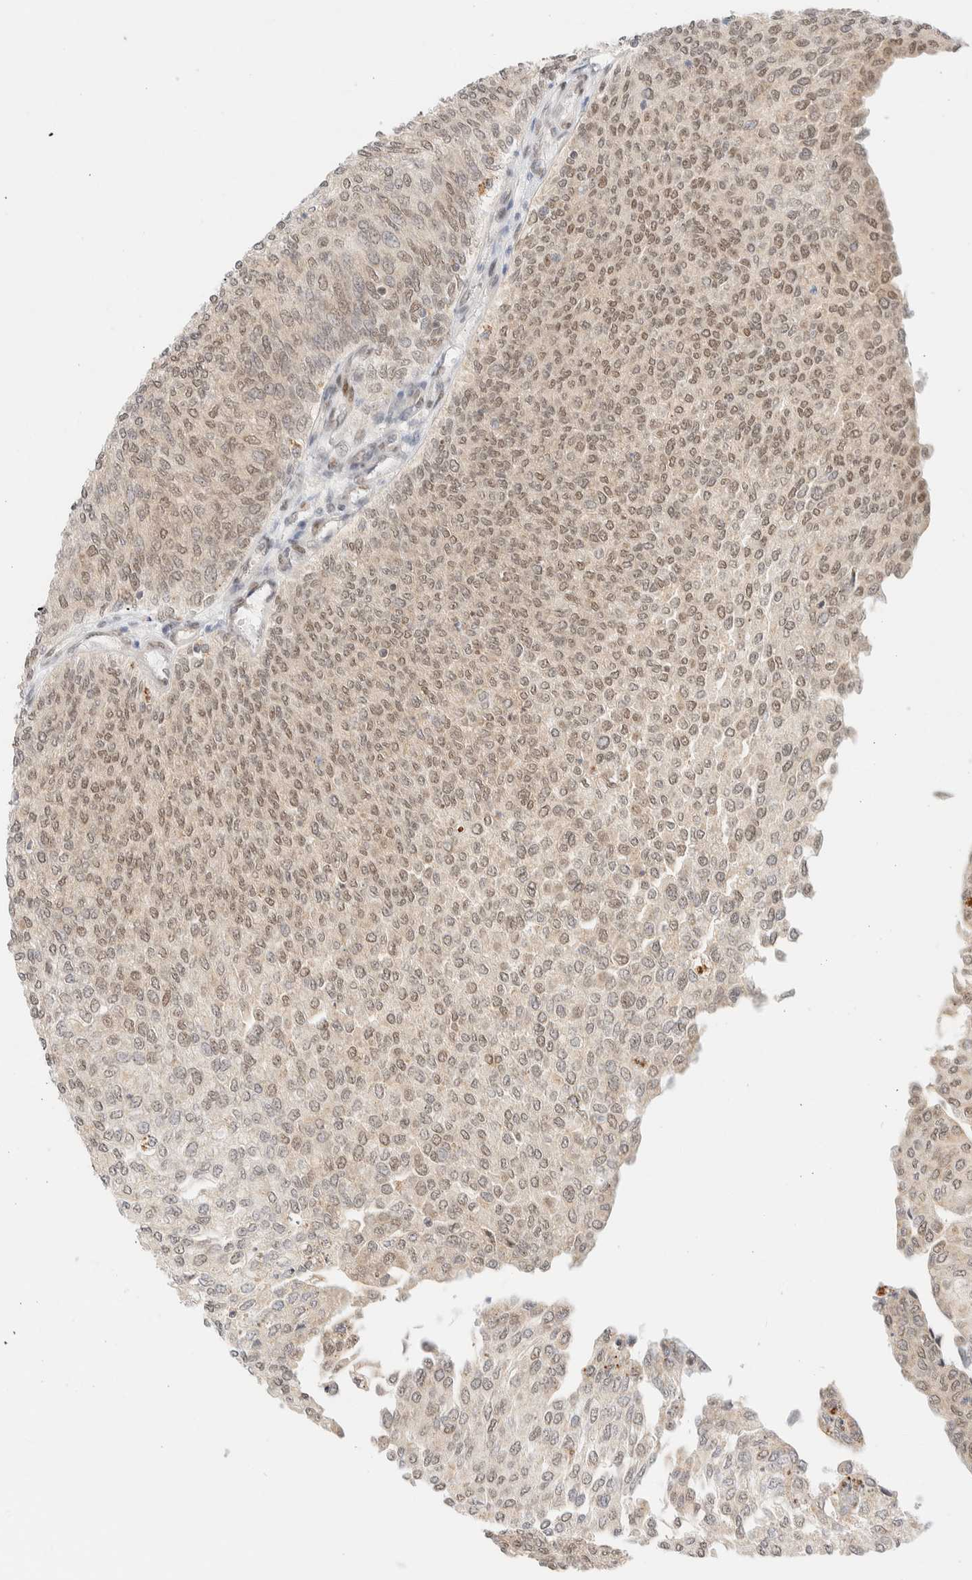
{"staining": {"intensity": "weak", "quantity": ">75%", "location": "nuclear"}, "tissue": "urothelial cancer", "cell_type": "Tumor cells", "image_type": "cancer", "snomed": [{"axis": "morphology", "description": "Urothelial carcinoma, Low grade"}, {"axis": "topography", "description": "Urinary bladder"}], "caption": "Protein staining of urothelial cancer tissue shows weak nuclear positivity in about >75% of tumor cells.", "gene": "PYGO2", "patient": {"sex": "female", "age": 79}}